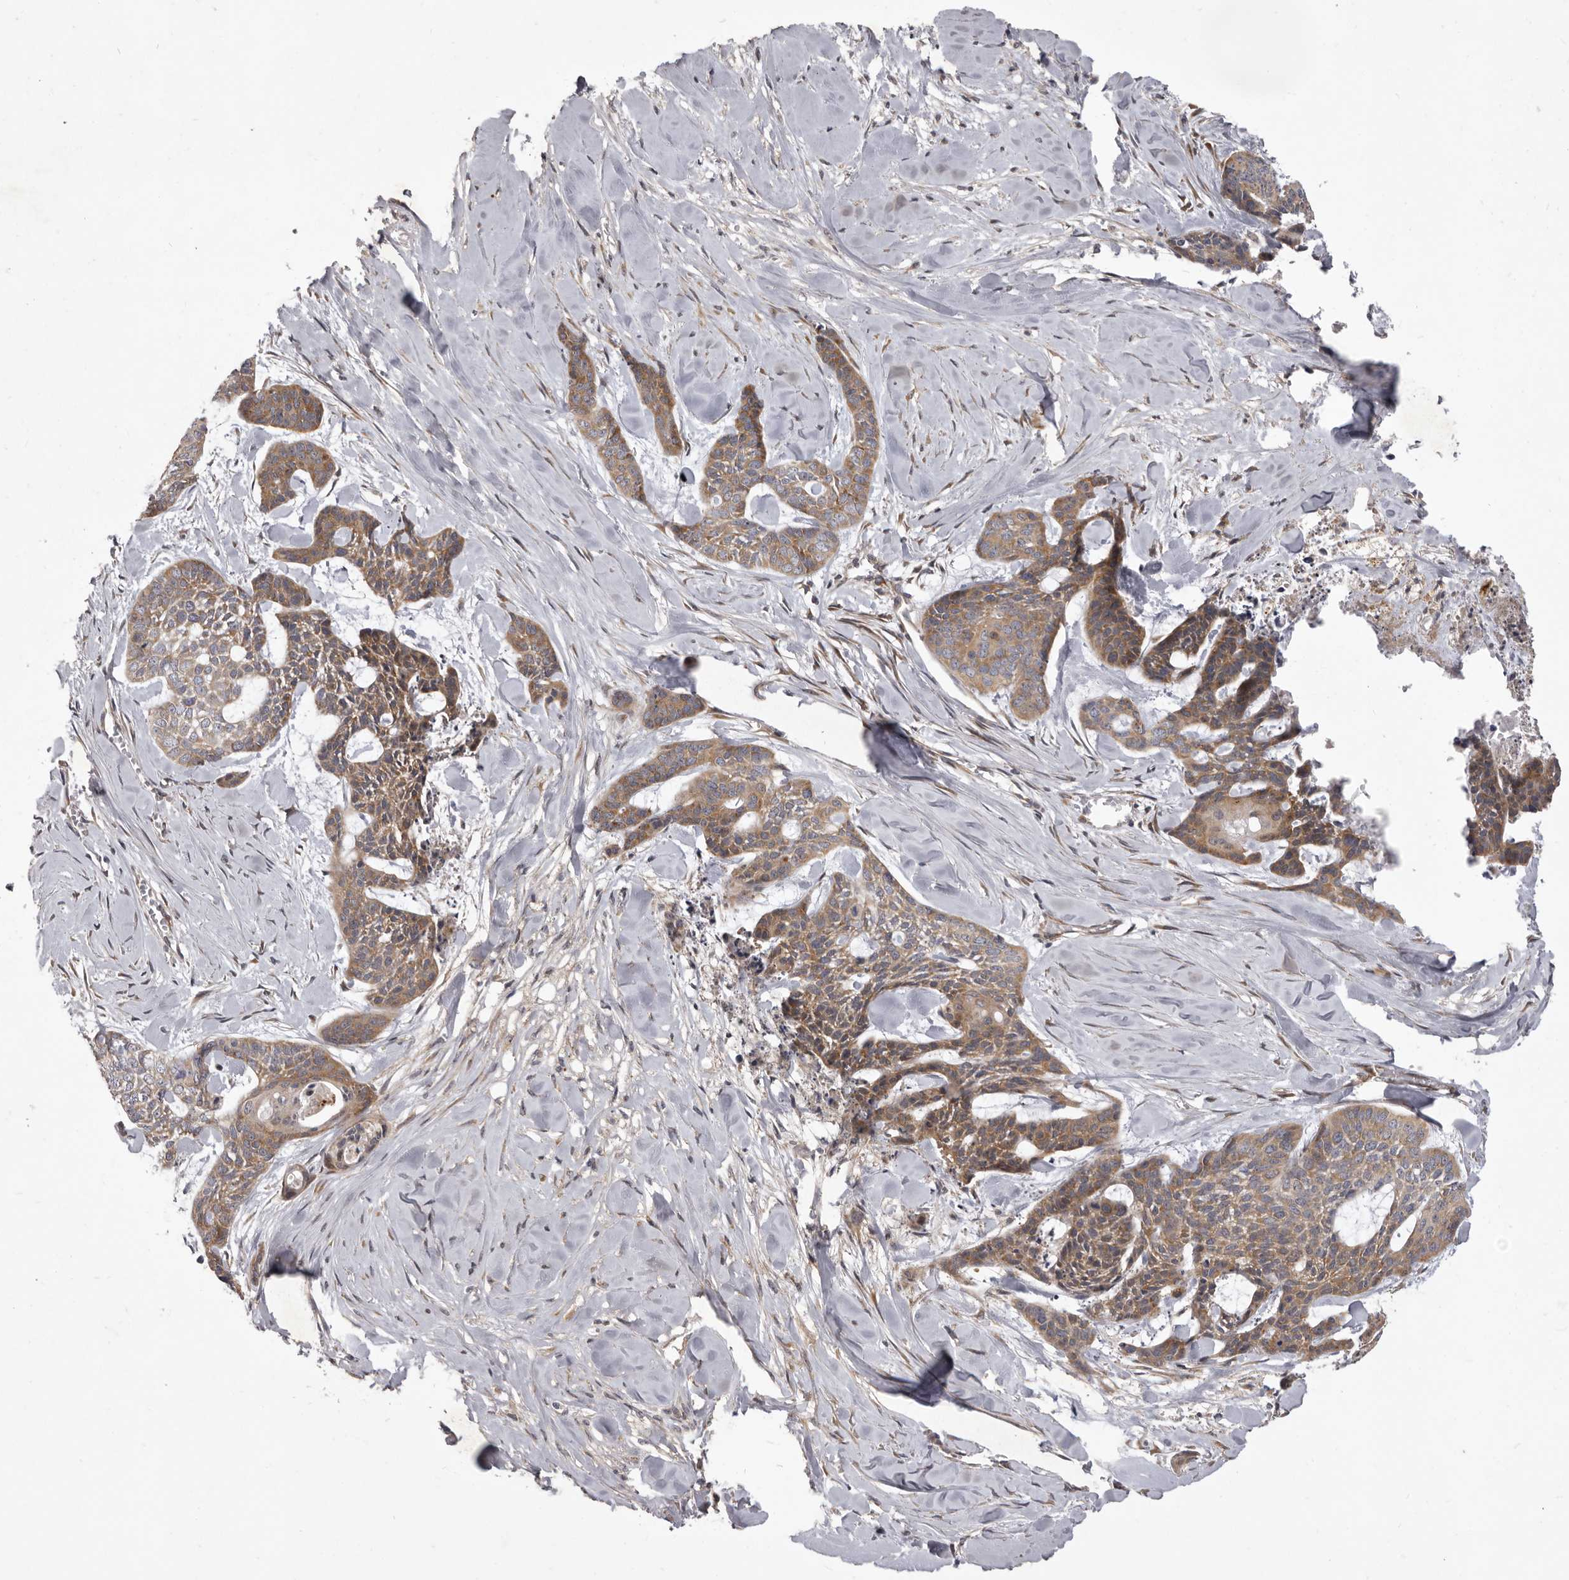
{"staining": {"intensity": "moderate", "quantity": ">75%", "location": "cytoplasmic/membranous"}, "tissue": "skin cancer", "cell_type": "Tumor cells", "image_type": "cancer", "snomed": [{"axis": "morphology", "description": "Basal cell carcinoma"}, {"axis": "topography", "description": "Skin"}], "caption": "Tumor cells demonstrate medium levels of moderate cytoplasmic/membranous positivity in about >75% of cells in human skin basal cell carcinoma. The protein of interest is shown in brown color, while the nuclei are stained blue.", "gene": "TBC1D8B", "patient": {"sex": "female", "age": 64}}